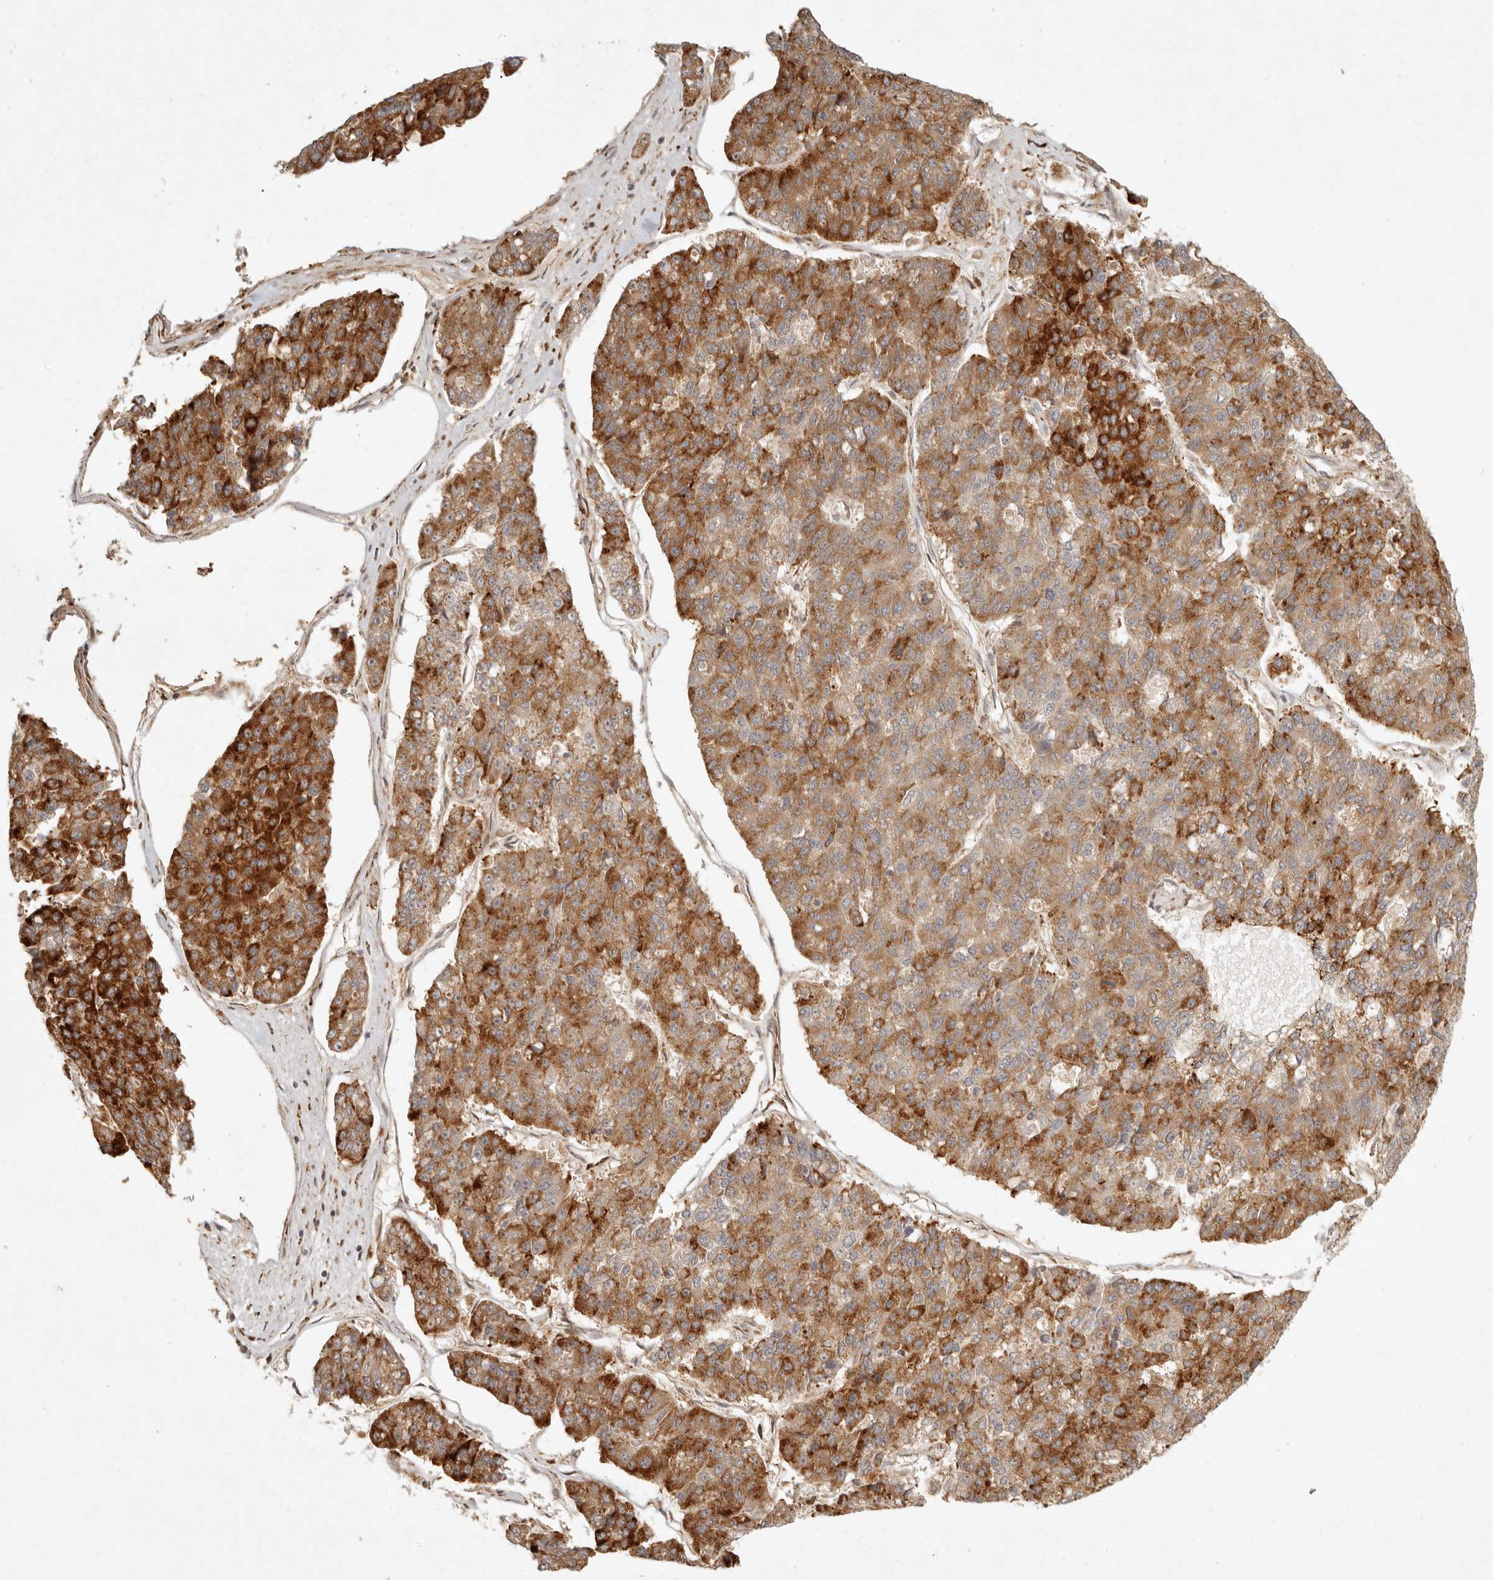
{"staining": {"intensity": "strong", "quantity": "25%-75%", "location": "cytoplasmic/membranous"}, "tissue": "pancreatic cancer", "cell_type": "Tumor cells", "image_type": "cancer", "snomed": [{"axis": "morphology", "description": "Adenocarcinoma, NOS"}, {"axis": "topography", "description": "Pancreas"}], "caption": "The photomicrograph displays immunohistochemical staining of pancreatic adenocarcinoma. There is strong cytoplasmic/membranous staining is appreciated in approximately 25%-75% of tumor cells. The protein of interest is stained brown, and the nuclei are stained in blue (DAB (3,3'-diaminobenzidine) IHC with brightfield microscopy, high magnification).", "gene": "KLHL38", "patient": {"sex": "male", "age": 50}}